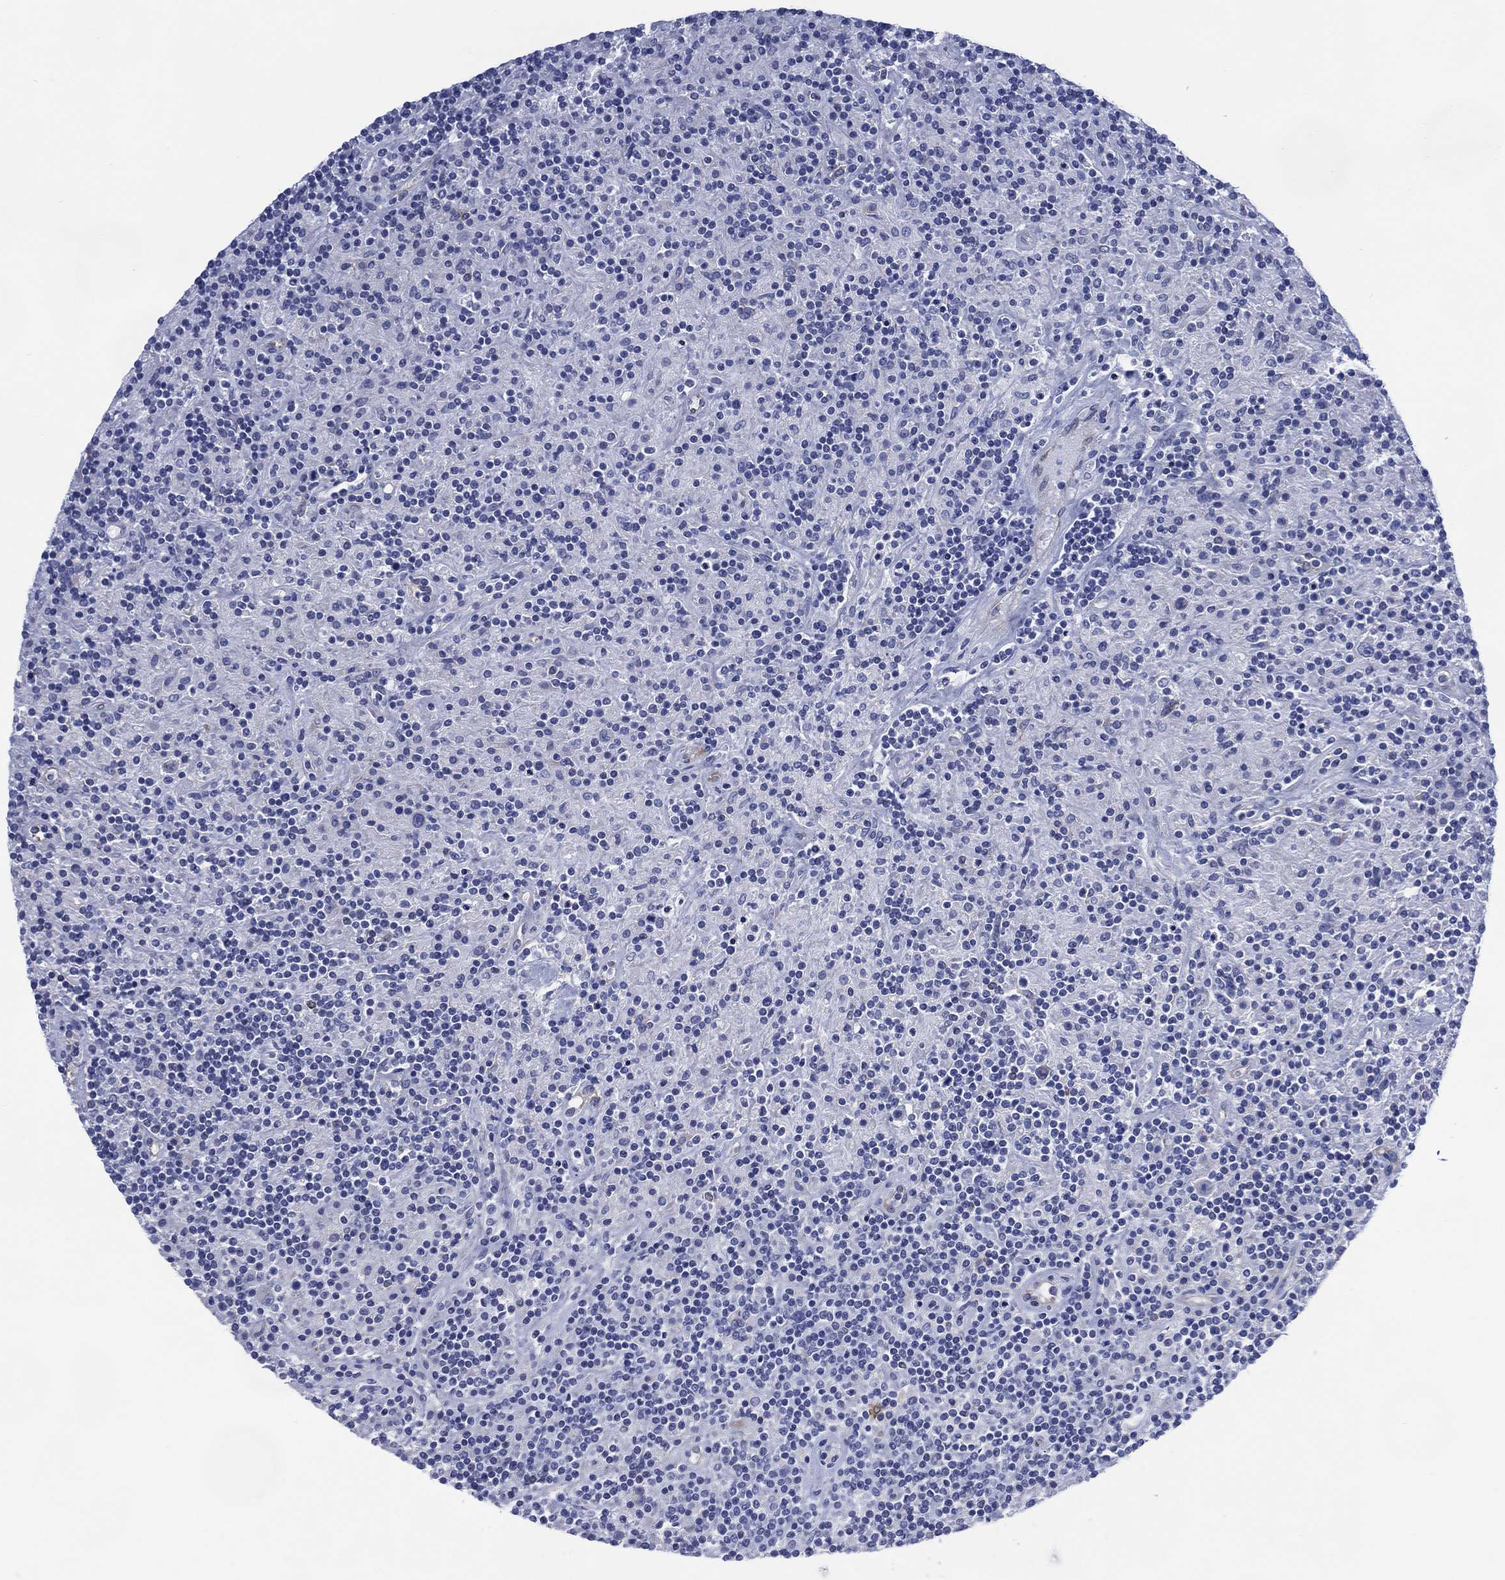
{"staining": {"intensity": "negative", "quantity": "none", "location": "none"}, "tissue": "lymphoma", "cell_type": "Tumor cells", "image_type": "cancer", "snomed": [{"axis": "morphology", "description": "Hodgkin's disease, NOS"}, {"axis": "topography", "description": "Lymph node"}], "caption": "IHC of human Hodgkin's disease displays no staining in tumor cells.", "gene": "DDI1", "patient": {"sex": "male", "age": 70}}